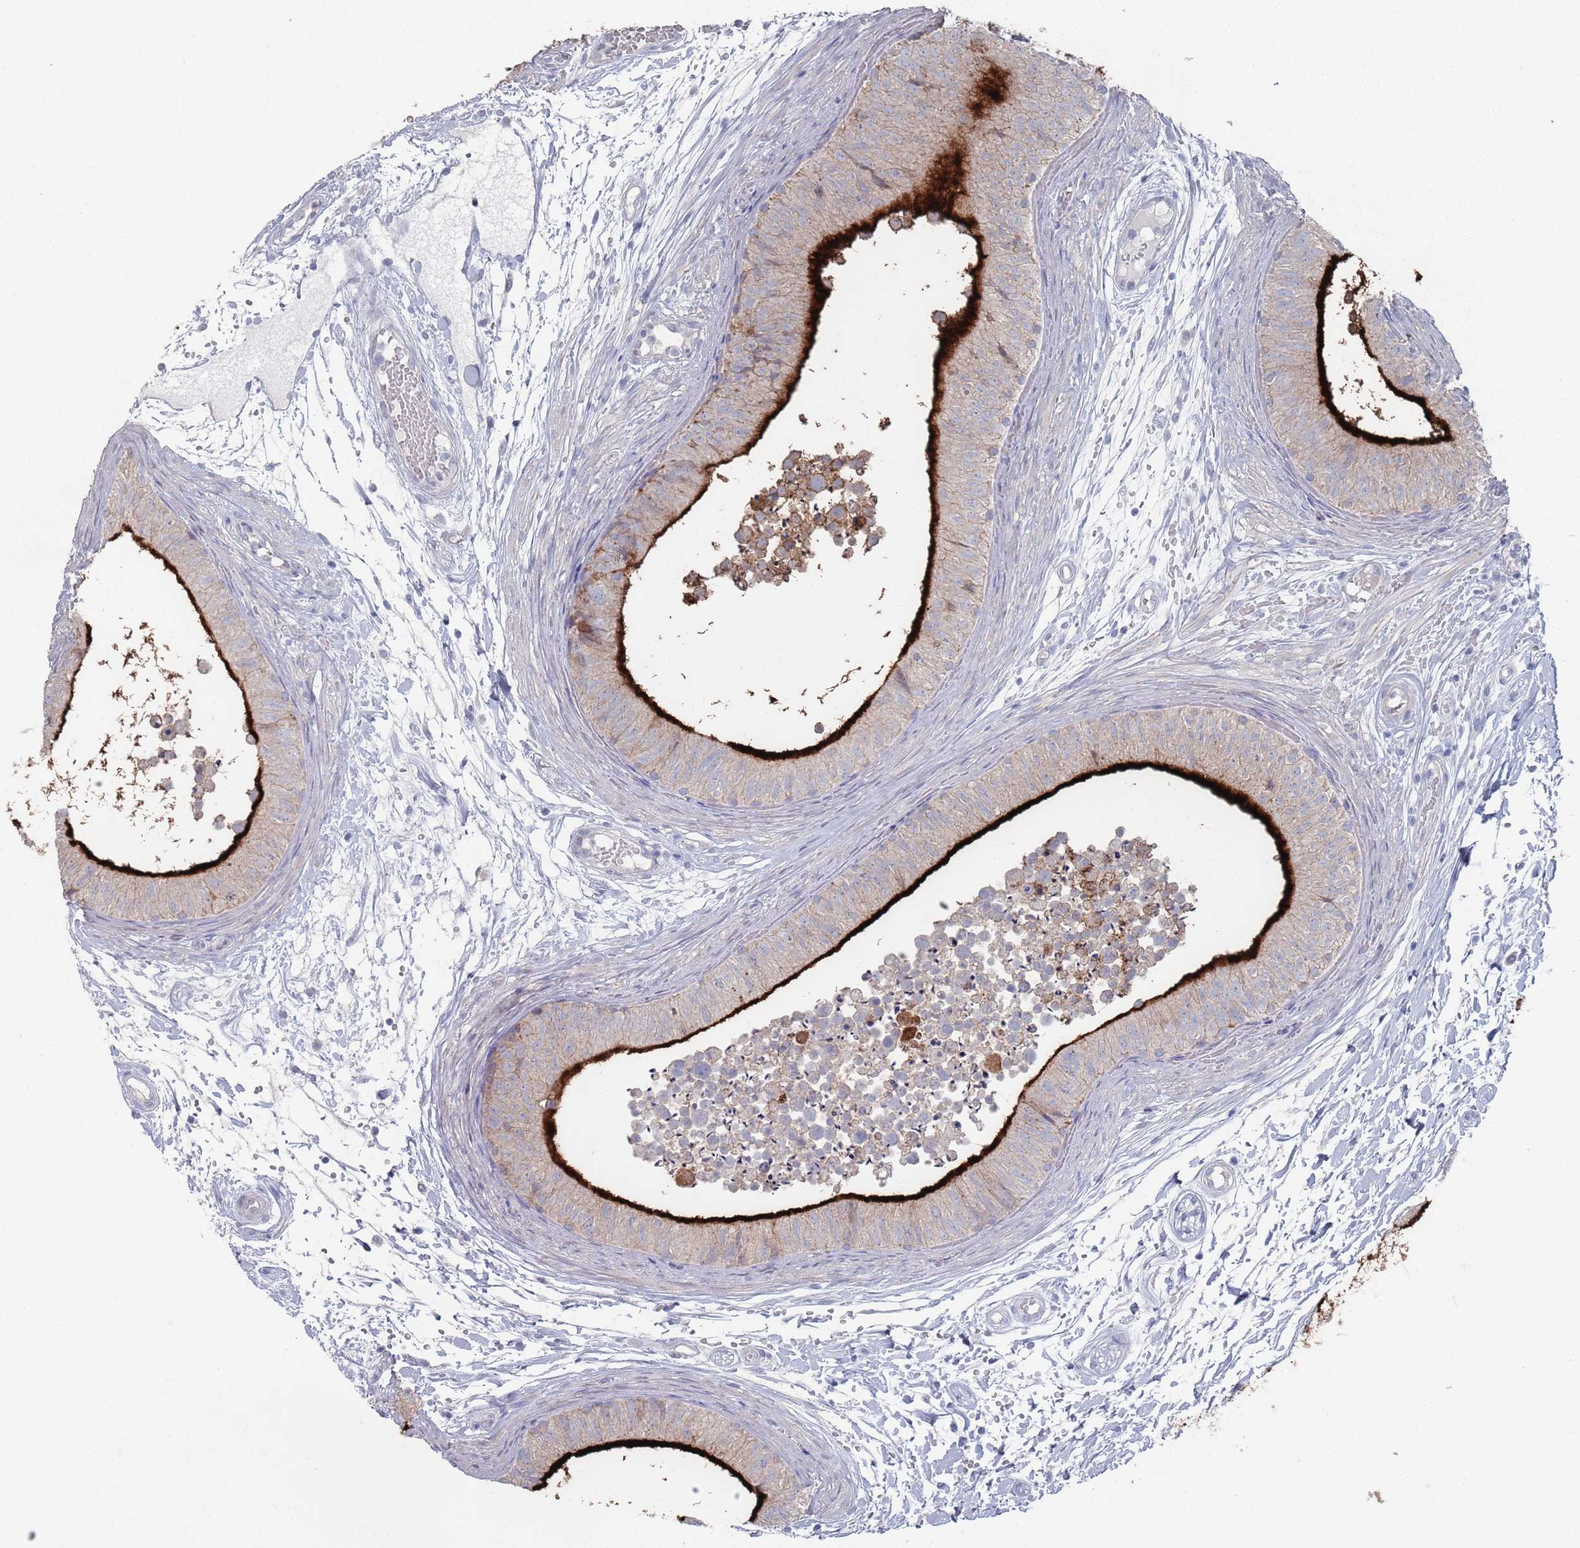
{"staining": {"intensity": "strong", "quantity": ">75%", "location": "cytoplasmic/membranous"}, "tissue": "epididymis", "cell_type": "Glandular cells", "image_type": "normal", "snomed": [{"axis": "morphology", "description": "Normal tissue, NOS"}, {"axis": "topography", "description": "Epididymis"}], "caption": "Protein analysis of unremarkable epididymis reveals strong cytoplasmic/membranous staining in about >75% of glandular cells.", "gene": "PROM2", "patient": {"sex": "male", "age": 15}}